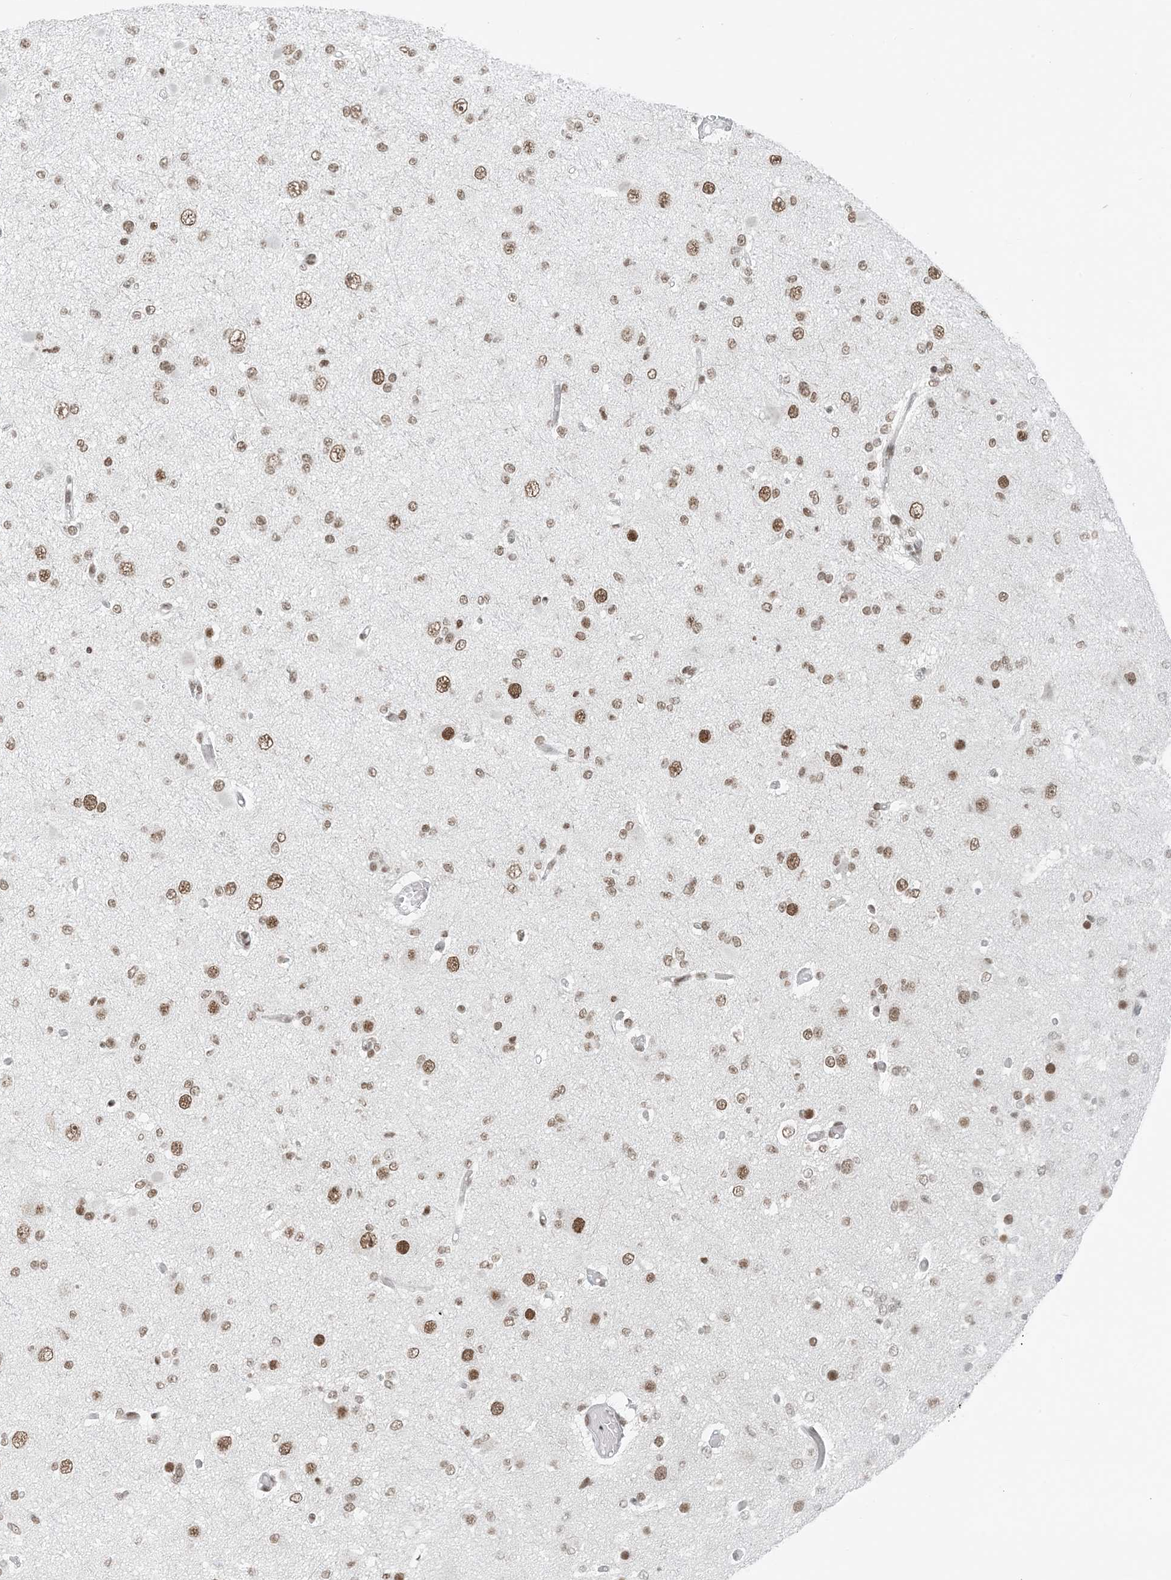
{"staining": {"intensity": "moderate", "quantity": ">75%", "location": "nuclear"}, "tissue": "glioma", "cell_type": "Tumor cells", "image_type": "cancer", "snomed": [{"axis": "morphology", "description": "Glioma, malignant, Low grade"}, {"axis": "topography", "description": "Brain"}], "caption": "The photomicrograph reveals a brown stain indicating the presence of a protein in the nuclear of tumor cells in low-grade glioma (malignant). Immunohistochemistry (ihc) stains the protein in brown and the nuclei are stained blue.", "gene": "ZNF500", "patient": {"sex": "female", "age": 22}}